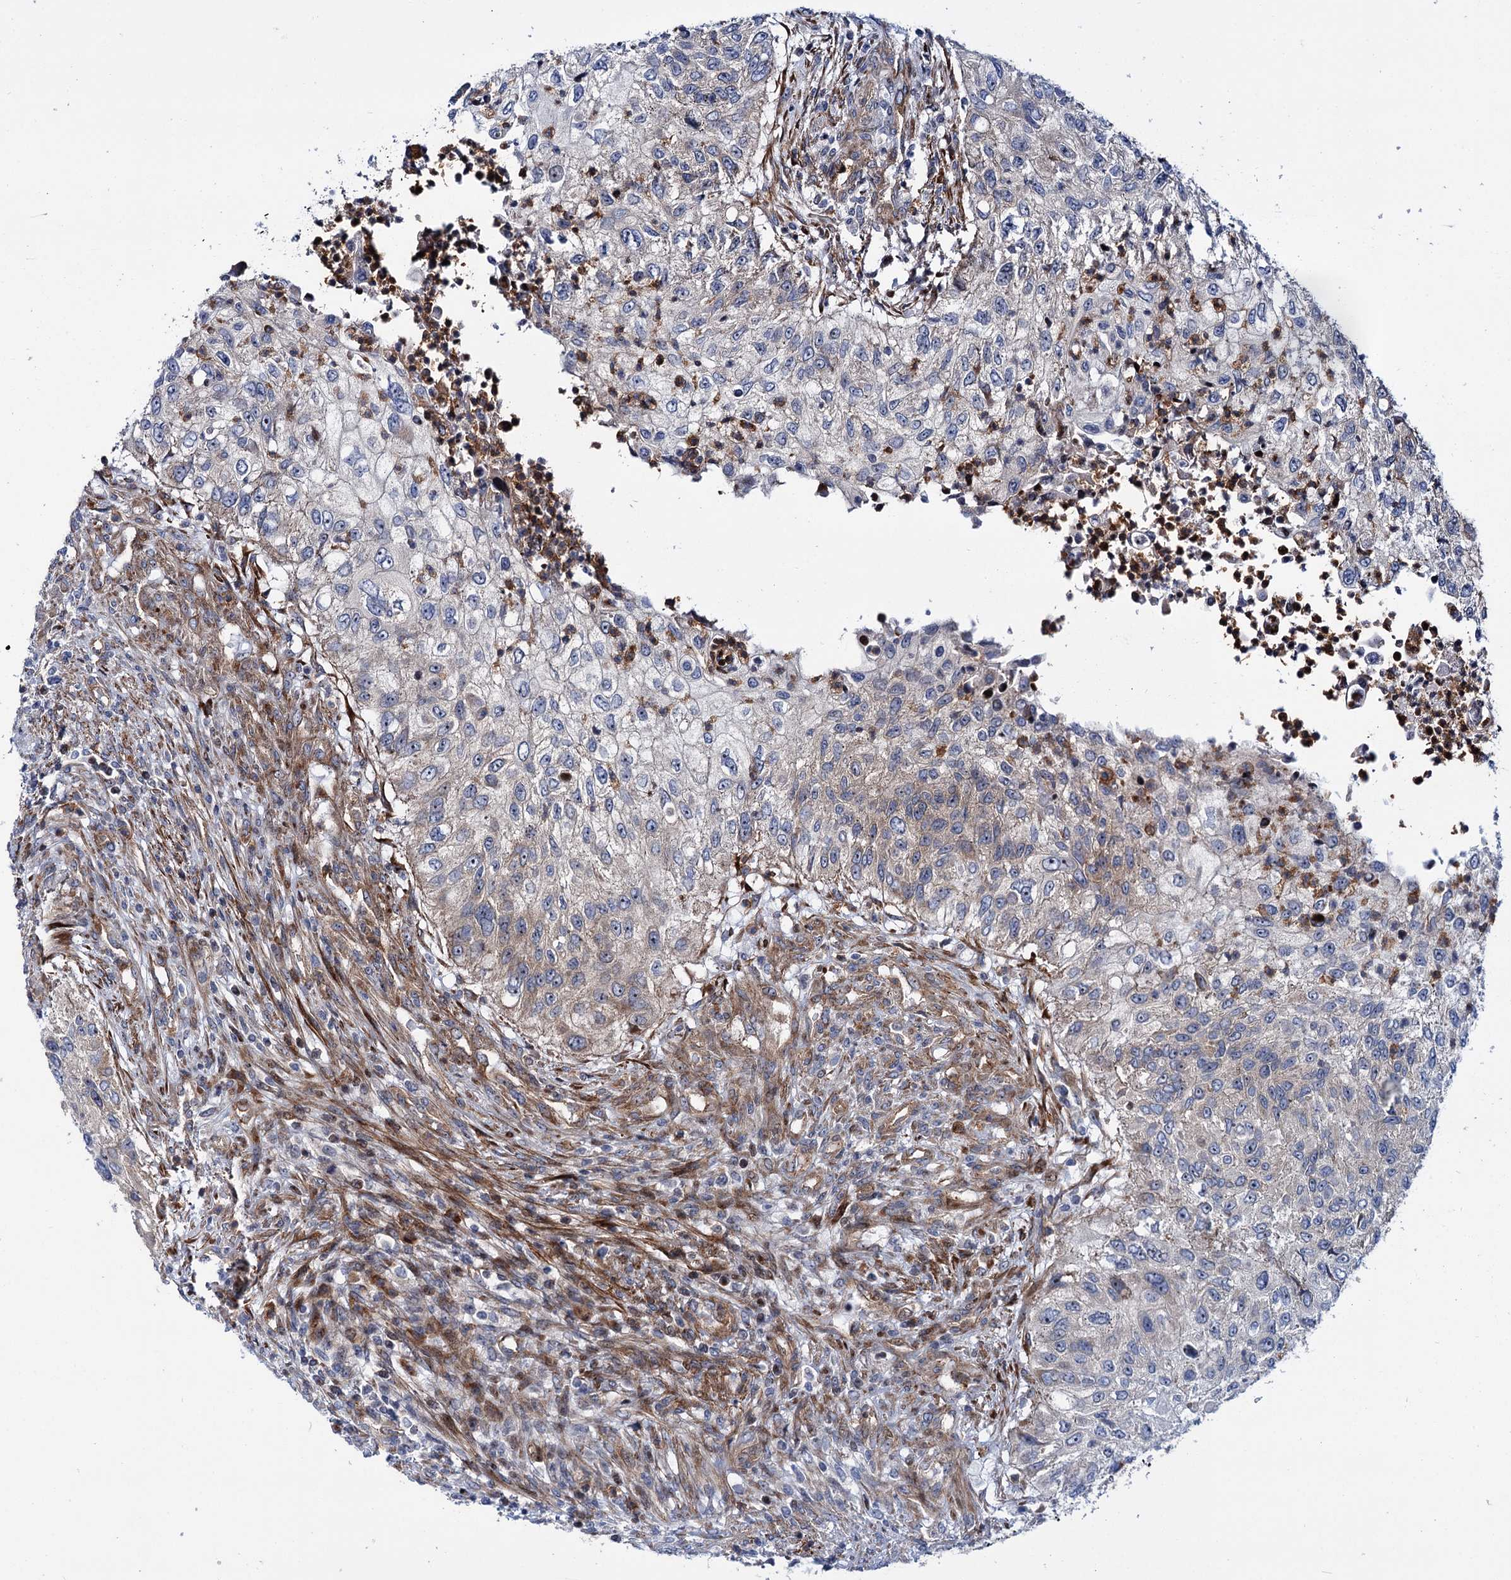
{"staining": {"intensity": "weak", "quantity": "25%-75%", "location": "cytoplasmic/membranous"}, "tissue": "urothelial cancer", "cell_type": "Tumor cells", "image_type": "cancer", "snomed": [{"axis": "morphology", "description": "Urothelial carcinoma, High grade"}, {"axis": "topography", "description": "Urinary bladder"}], "caption": "Human urothelial cancer stained for a protein (brown) shows weak cytoplasmic/membranous positive positivity in approximately 25%-75% of tumor cells.", "gene": "THAP9", "patient": {"sex": "female", "age": 60}}